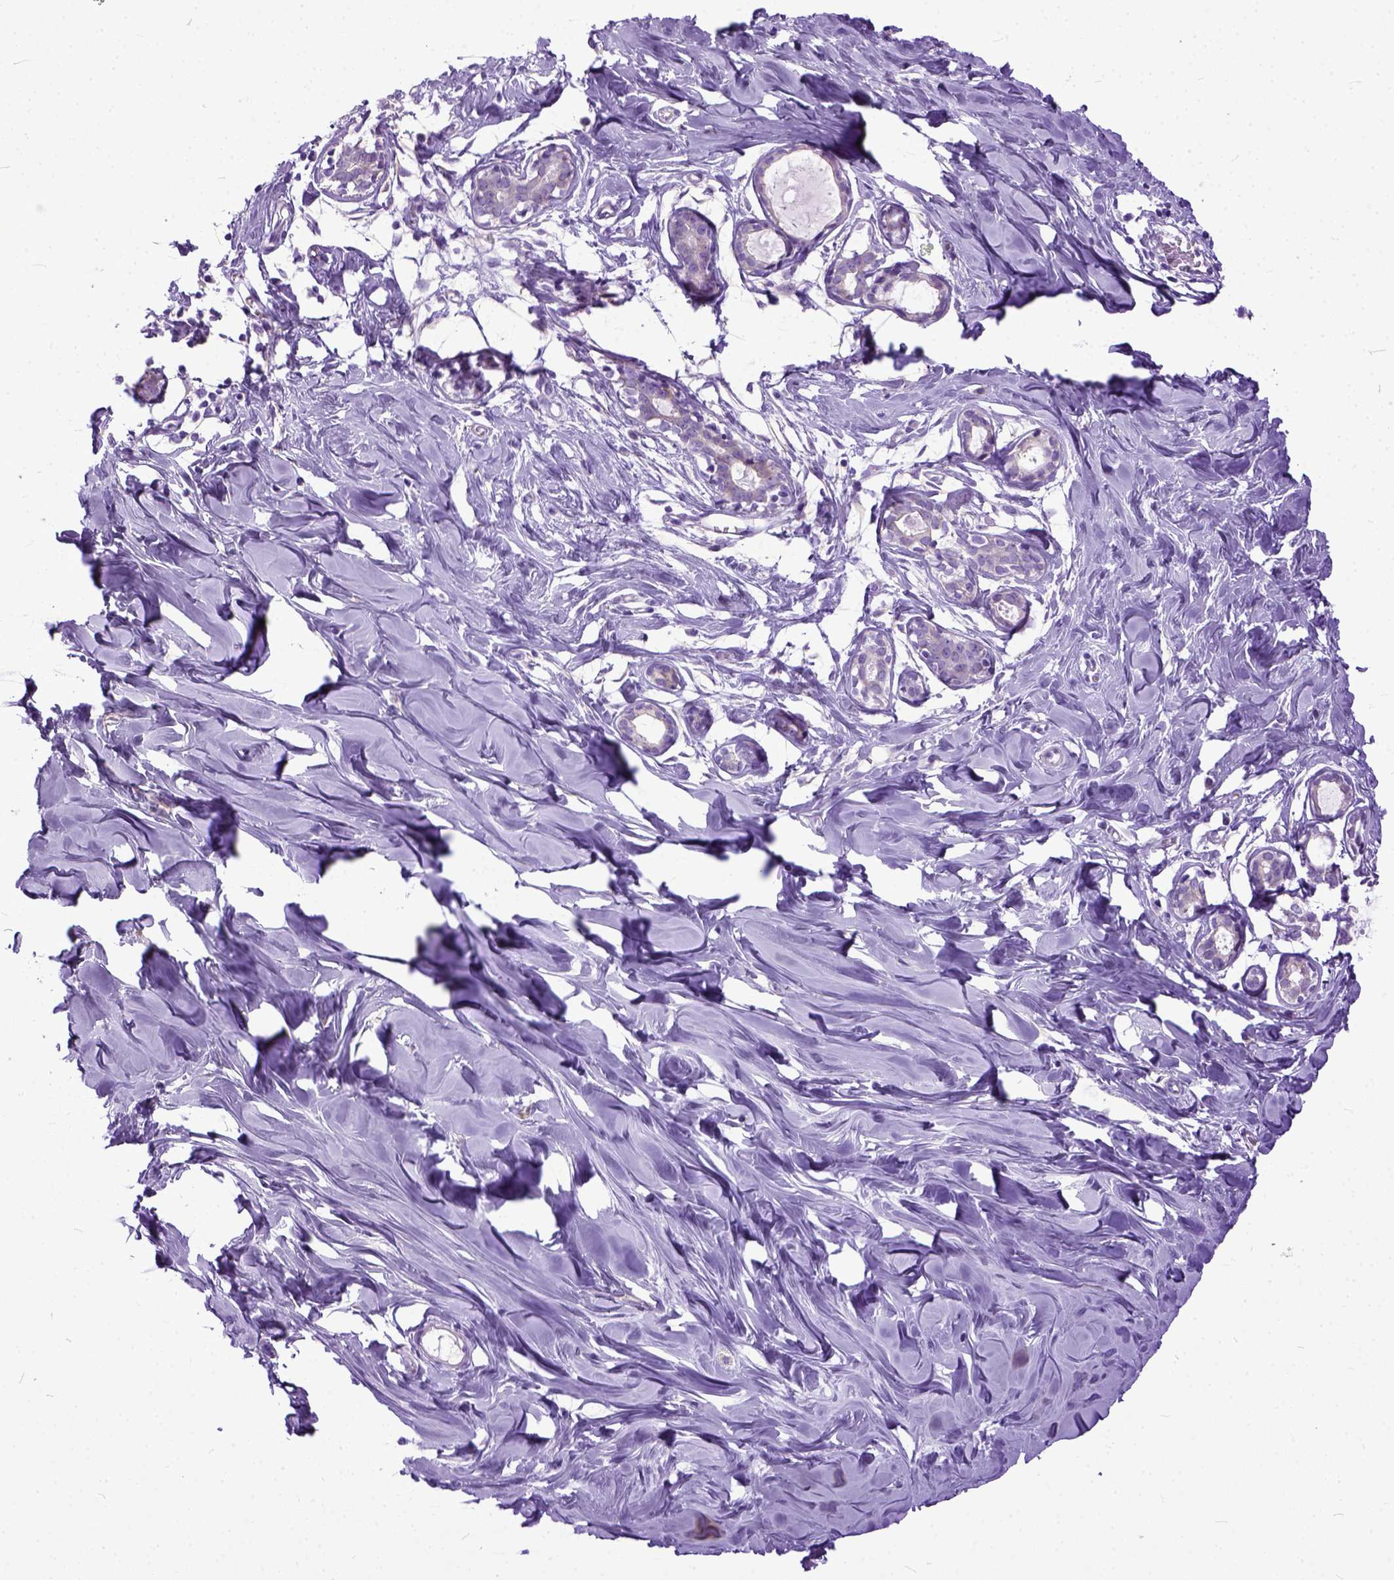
{"staining": {"intensity": "negative", "quantity": "none", "location": "none"}, "tissue": "breast", "cell_type": "Adipocytes", "image_type": "normal", "snomed": [{"axis": "morphology", "description": "Normal tissue, NOS"}, {"axis": "topography", "description": "Breast"}], "caption": "Immunohistochemistry (IHC) histopathology image of normal human breast stained for a protein (brown), which displays no staining in adipocytes.", "gene": "PPL", "patient": {"sex": "female", "age": 27}}